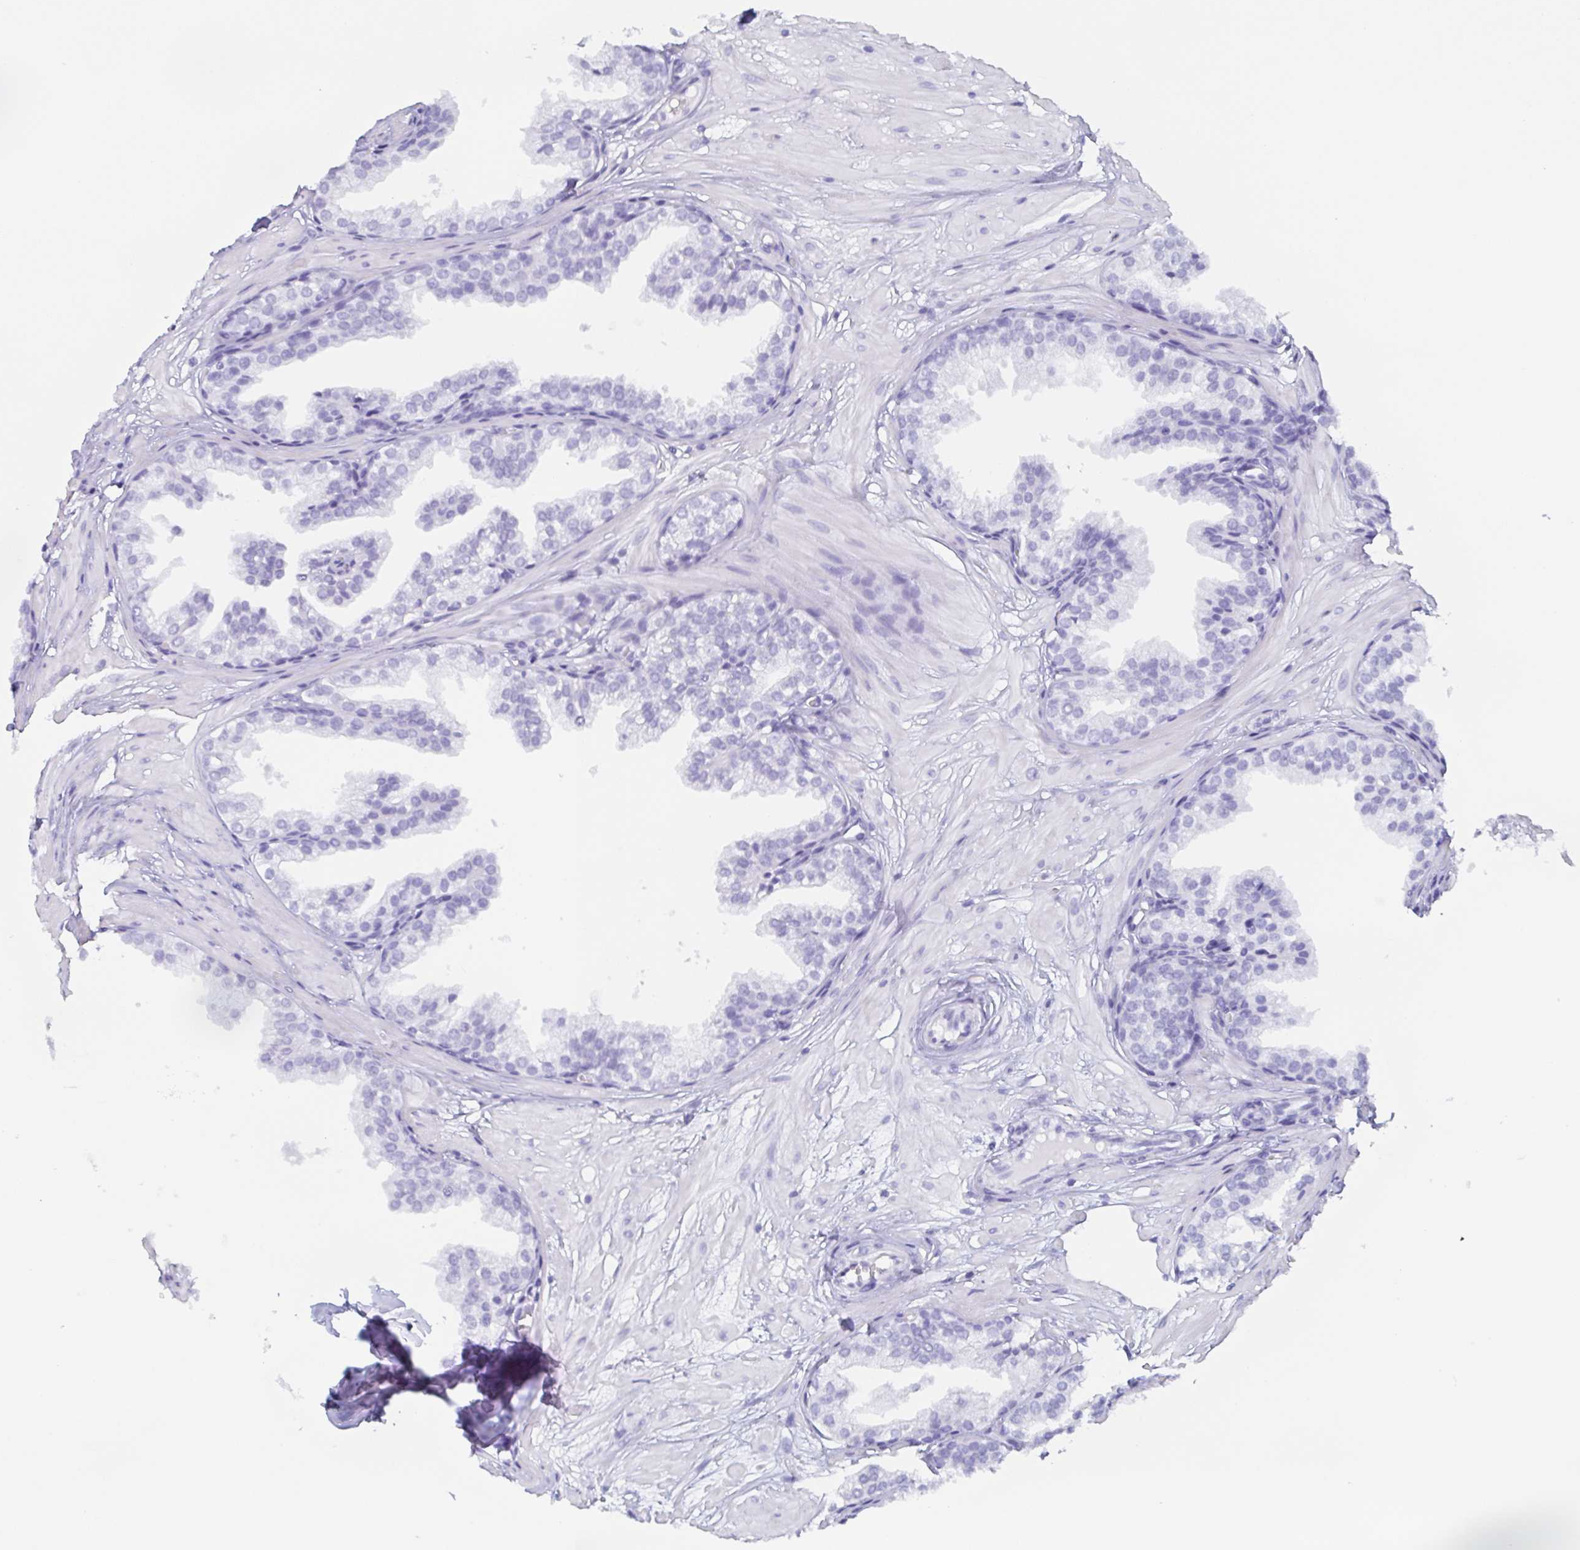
{"staining": {"intensity": "negative", "quantity": "none", "location": "none"}, "tissue": "prostate", "cell_type": "Glandular cells", "image_type": "normal", "snomed": [{"axis": "morphology", "description": "Normal tissue, NOS"}, {"axis": "topography", "description": "Prostate"}, {"axis": "topography", "description": "Peripheral nerve tissue"}], "caption": "This image is of benign prostate stained with immunohistochemistry (IHC) to label a protein in brown with the nuclei are counter-stained blue. There is no expression in glandular cells.", "gene": "AGFG2", "patient": {"sex": "male", "age": 55}}